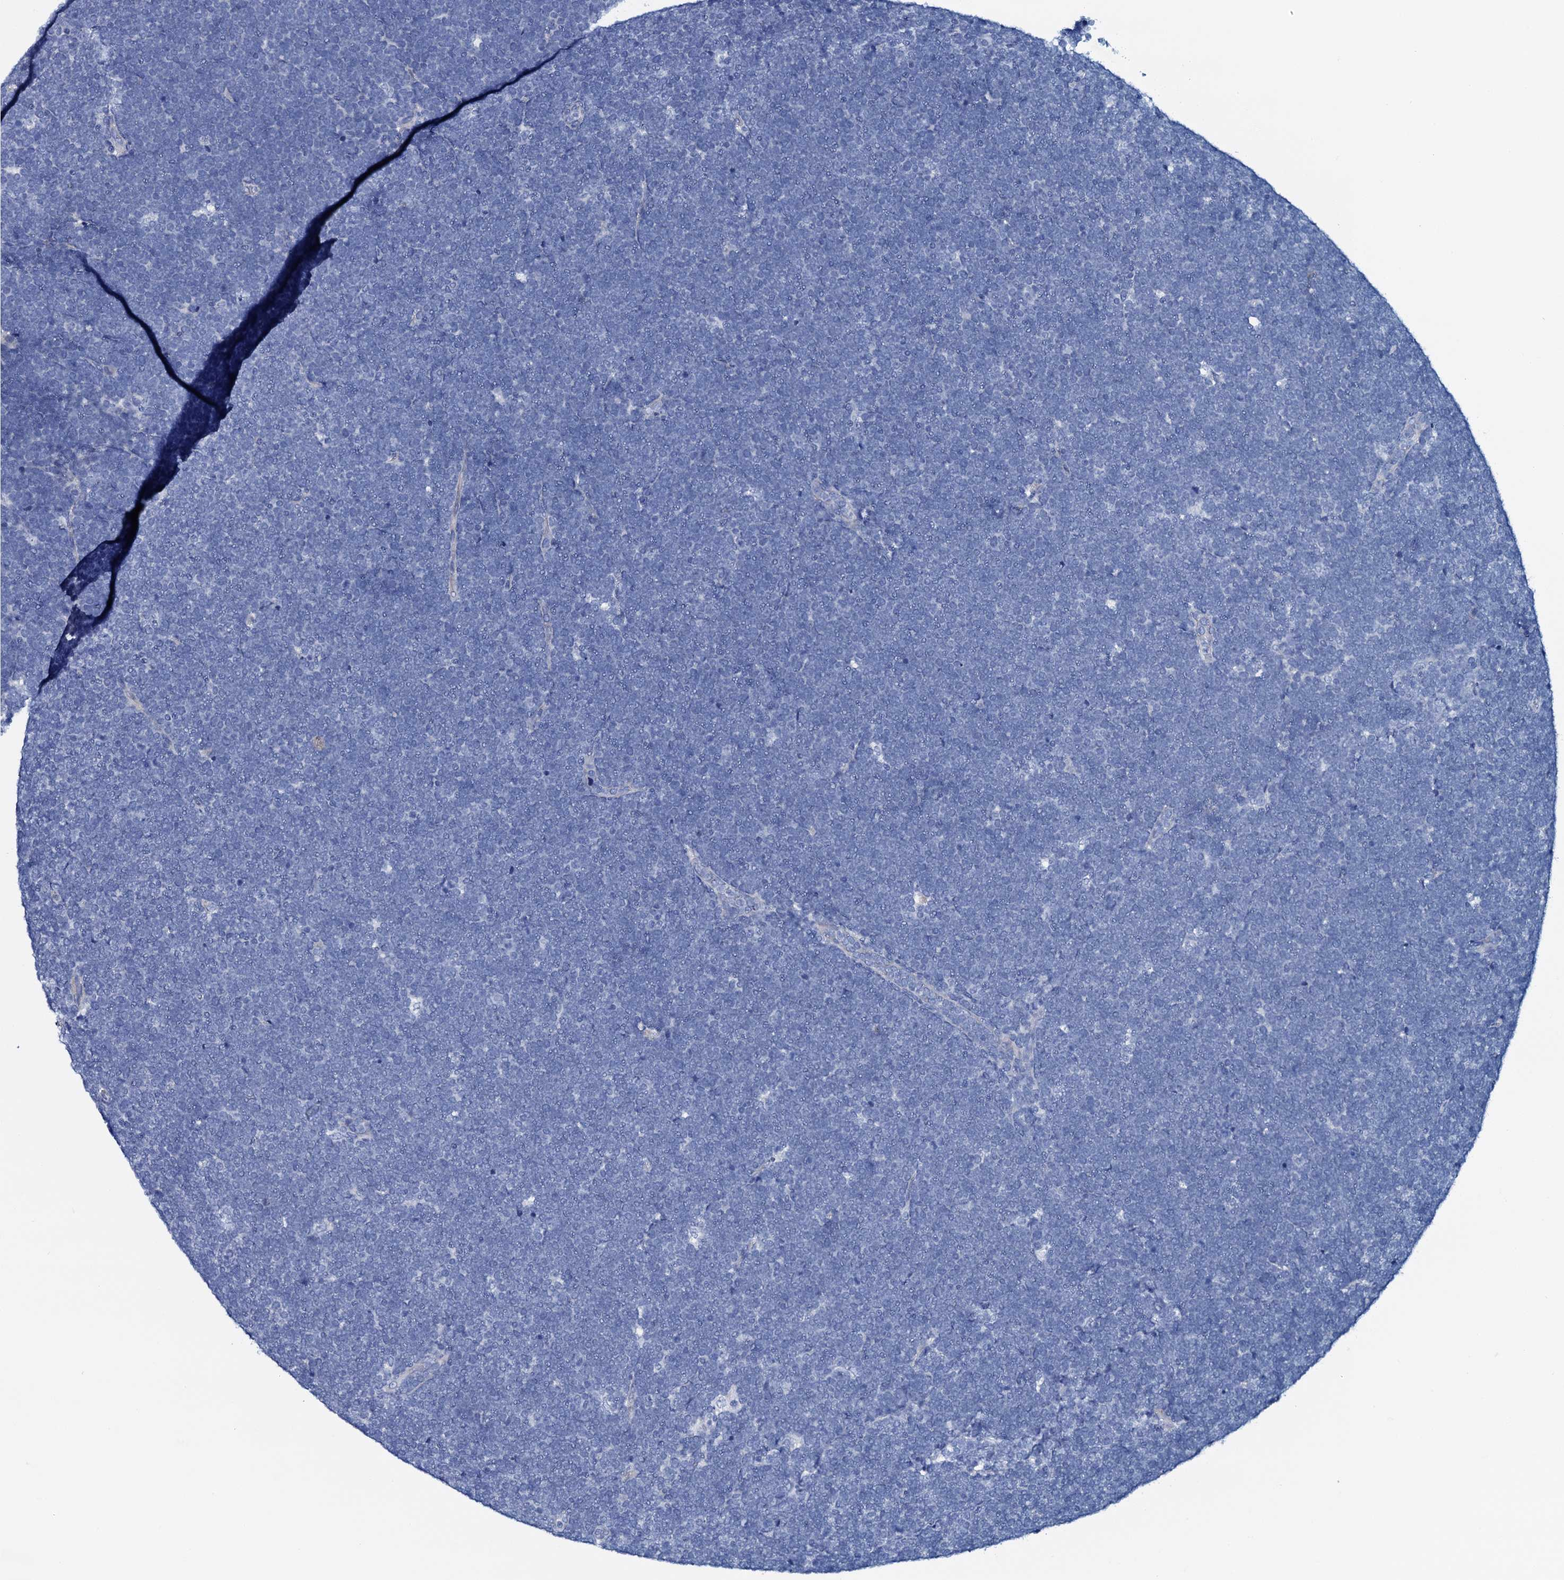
{"staining": {"intensity": "negative", "quantity": "none", "location": "none"}, "tissue": "lymphoma", "cell_type": "Tumor cells", "image_type": "cancer", "snomed": [{"axis": "morphology", "description": "Malignant lymphoma, non-Hodgkin's type, High grade"}, {"axis": "topography", "description": "Lymph node"}], "caption": "IHC photomicrograph of neoplastic tissue: malignant lymphoma, non-Hodgkin's type (high-grade) stained with DAB shows no significant protein staining in tumor cells.", "gene": "GYS2", "patient": {"sex": "male", "age": 13}}